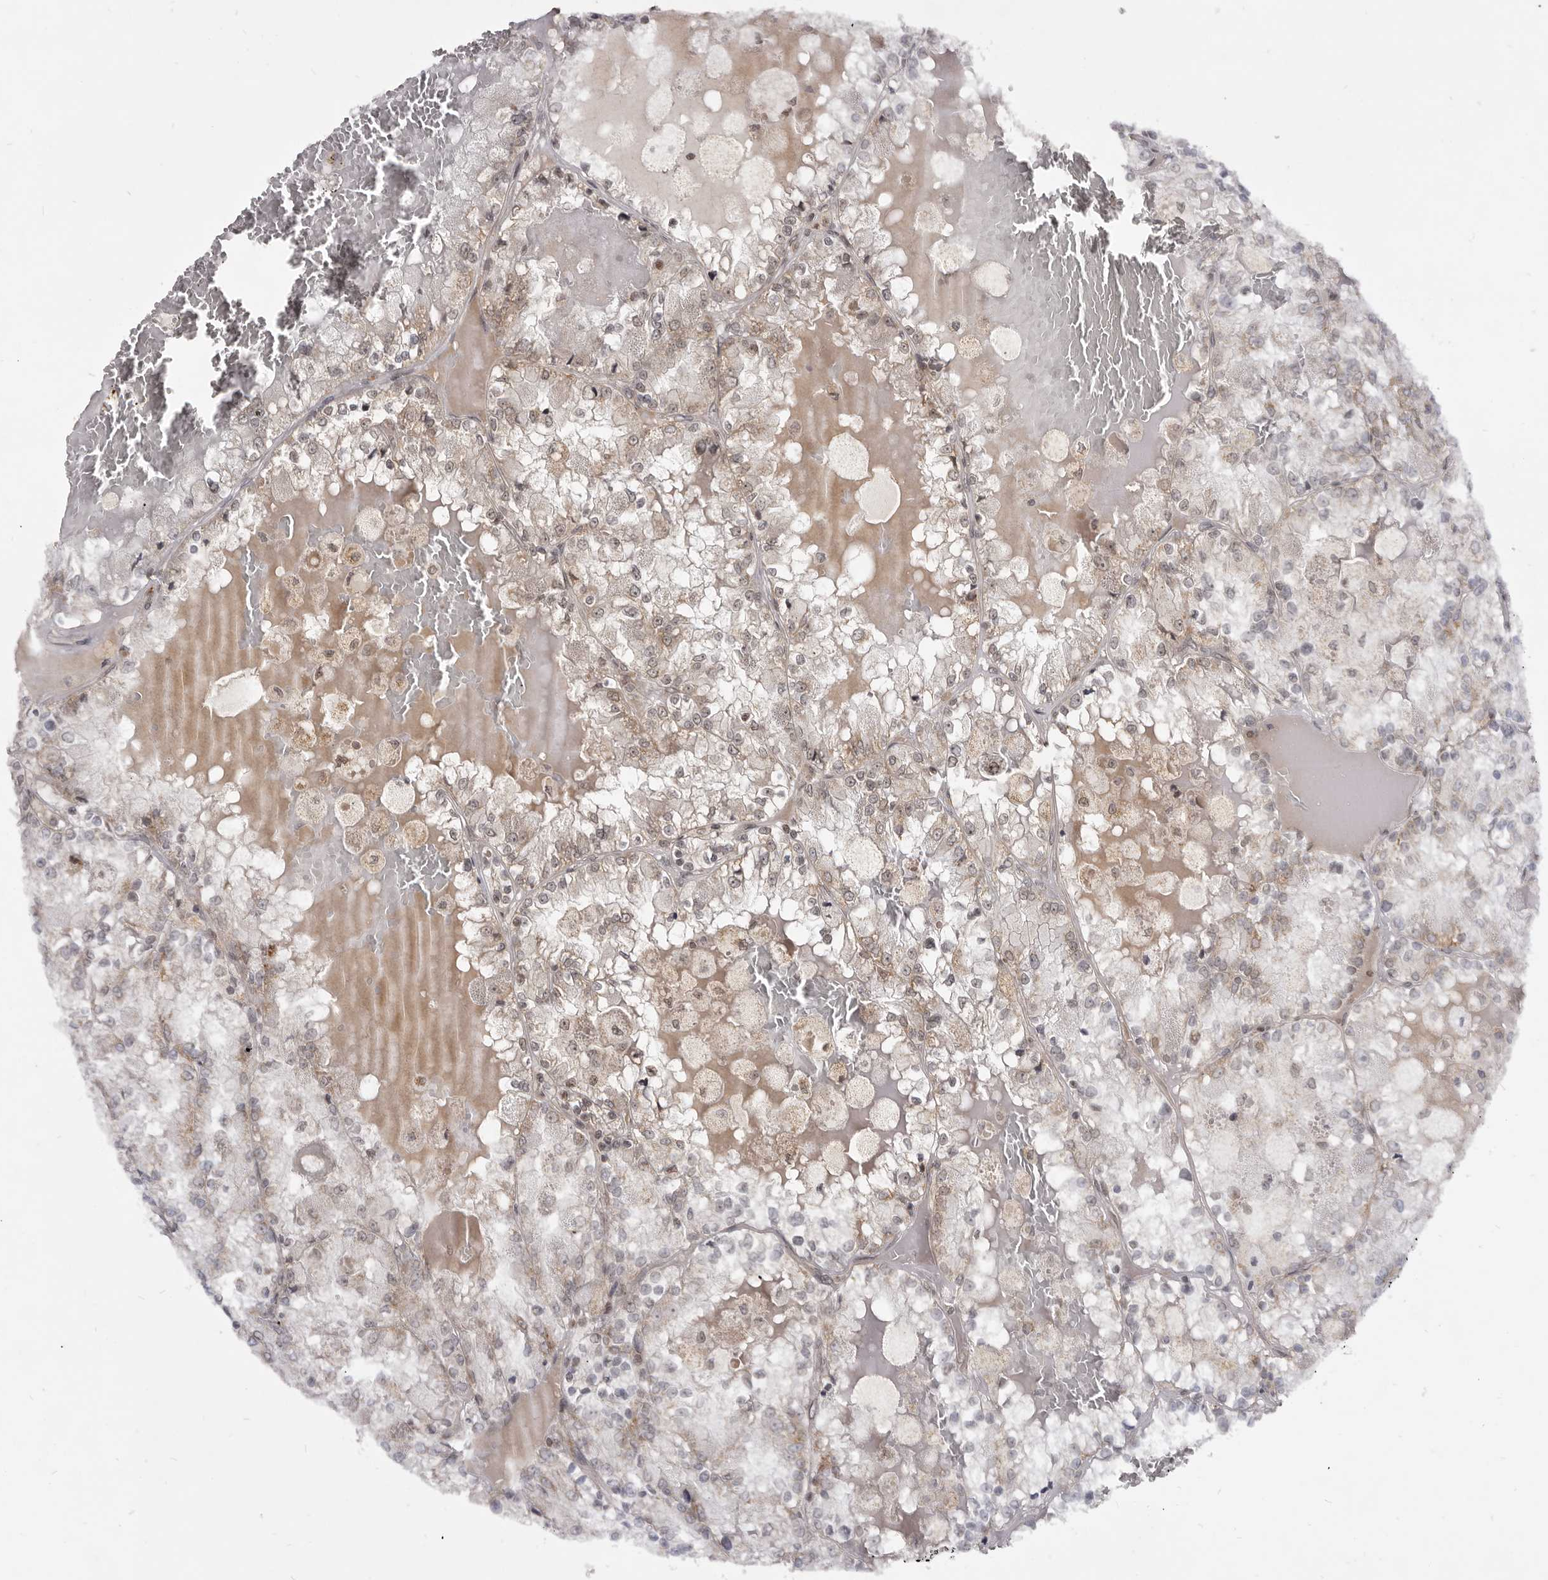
{"staining": {"intensity": "weak", "quantity": "<25%", "location": "cytoplasmic/membranous,nuclear"}, "tissue": "renal cancer", "cell_type": "Tumor cells", "image_type": "cancer", "snomed": [{"axis": "morphology", "description": "Adenocarcinoma, NOS"}, {"axis": "topography", "description": "Kidney"}], "caption": "This is an immunohistochemistry image of human adenocarcinoma (renal). There is no expression in tumor cells.", "gene": "THUMPD1", "patient": {"sex": "female", "age": 56}}